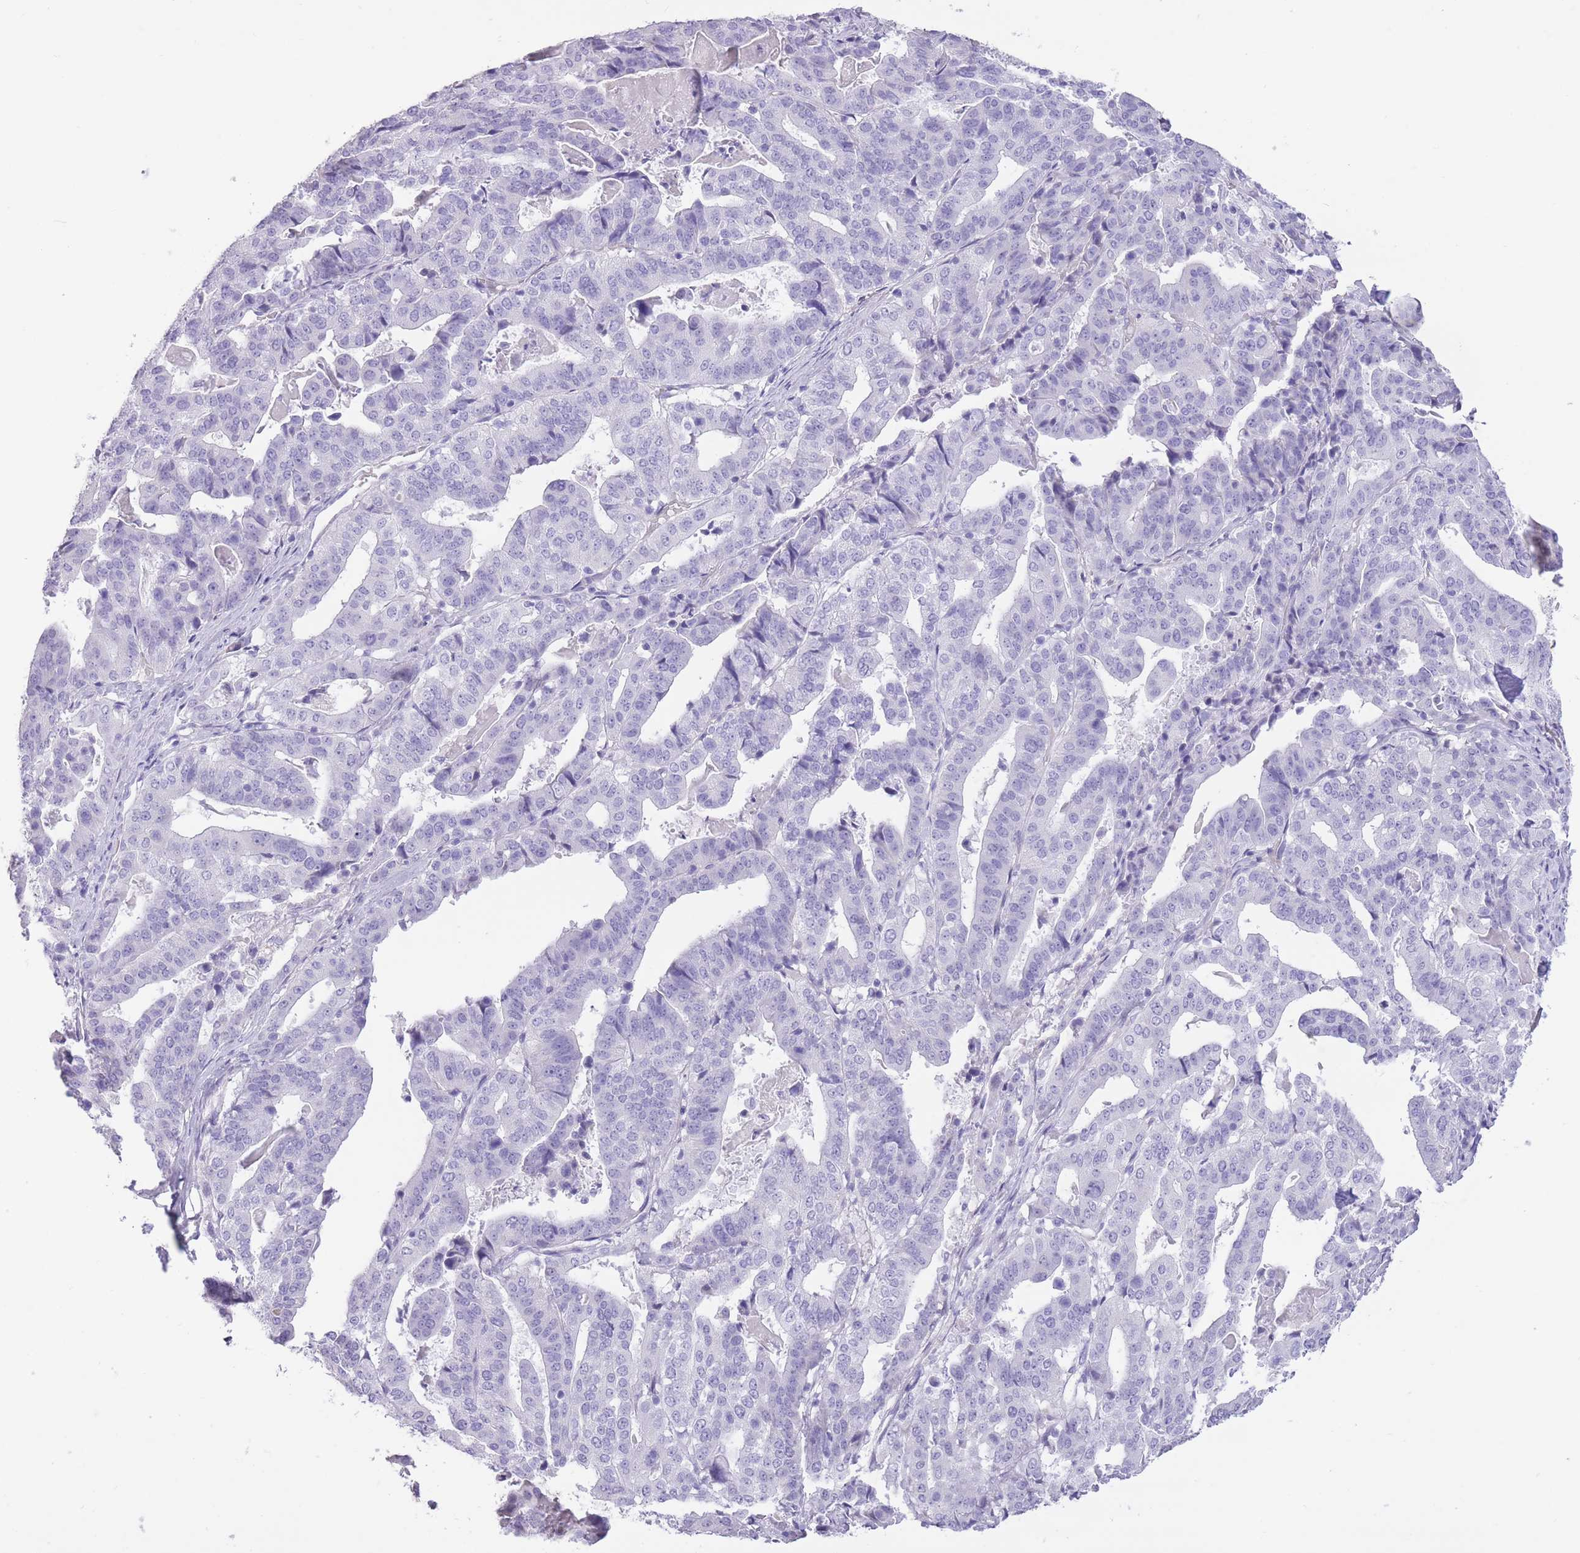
{"staining": {"intensity": "negative", "quantity": "none", "location": "none"}, "tissue": "stomach cancer", "cell_type": "Tumor cells", "image_type": "cancer", "snomed": [{"axis": "morphology", "description": "Adenocarcinoma, NOS"}, {"axis": "topography", "description": "Stomach"}], "caption": "This photomicrograph is of stomach cancer stained with immunohistochemistry (IHC) to label a protein in brown with the nuclei are counter-stained blue. There is no expression in tumor cells. (Brightfield microscopy of DAB (3,3'-diaminobenzidine) immunohistochemistry at high magnification).", "gene": "WDR70", "patient": {"sex": "male", "age": 48}}